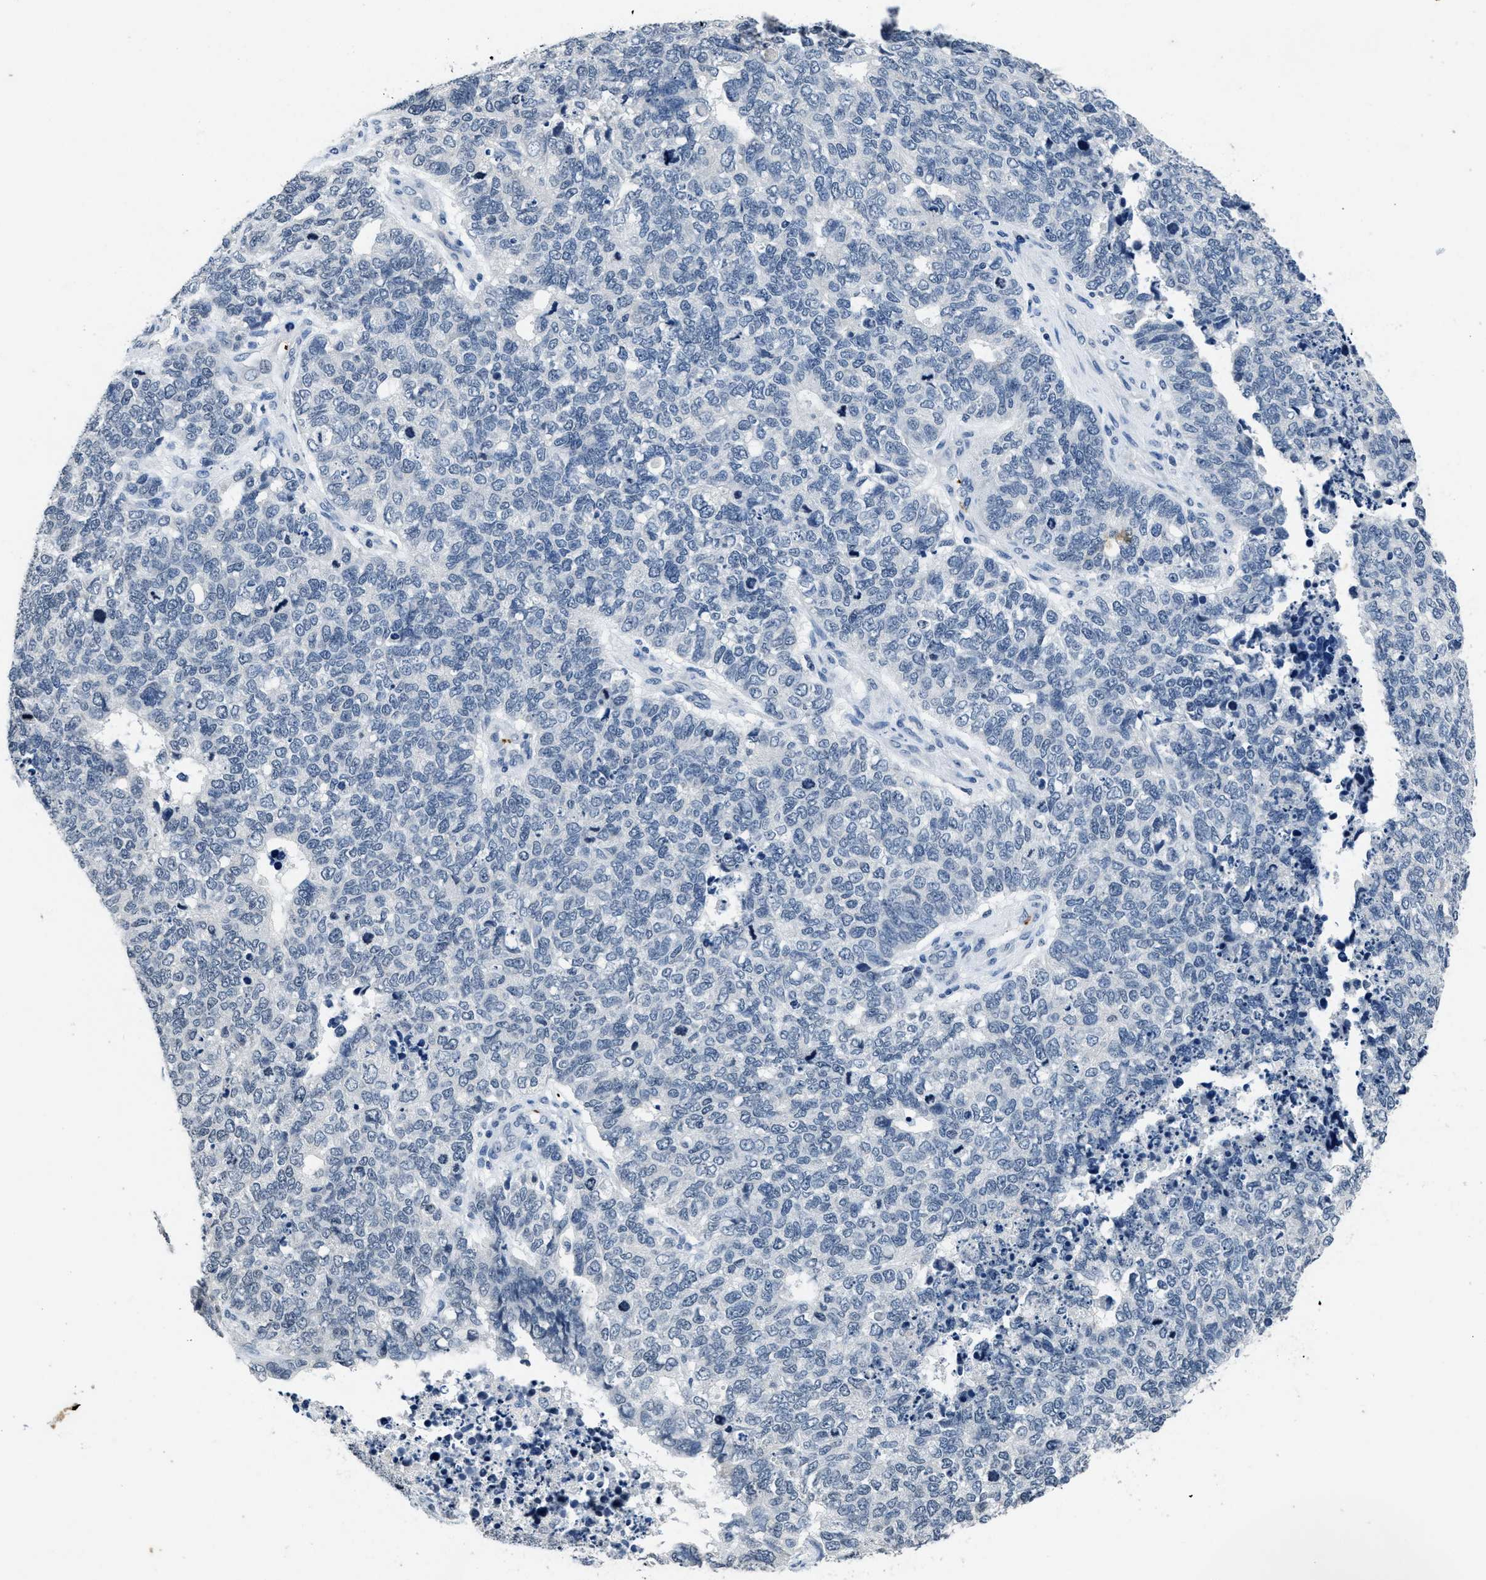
{"staining": {"intensity": "negative", "quantity": "none", "location": "none"}, "tissue": "cervical cancer", "cell_type": "Tumor cells", "image_type": "cancer", "snomed": [{"axis": "morphology", "description": "Squamous cell carcinoma, NOS"}, {"axis": "topography", "description": "Cervix"}], "caption": "Tumor cells are negative for brown protein staining in cervical cancer (squamous cell carcinoma).", "gene": "ITGA2B", "patient": {"sex": "female", "age": 63}}